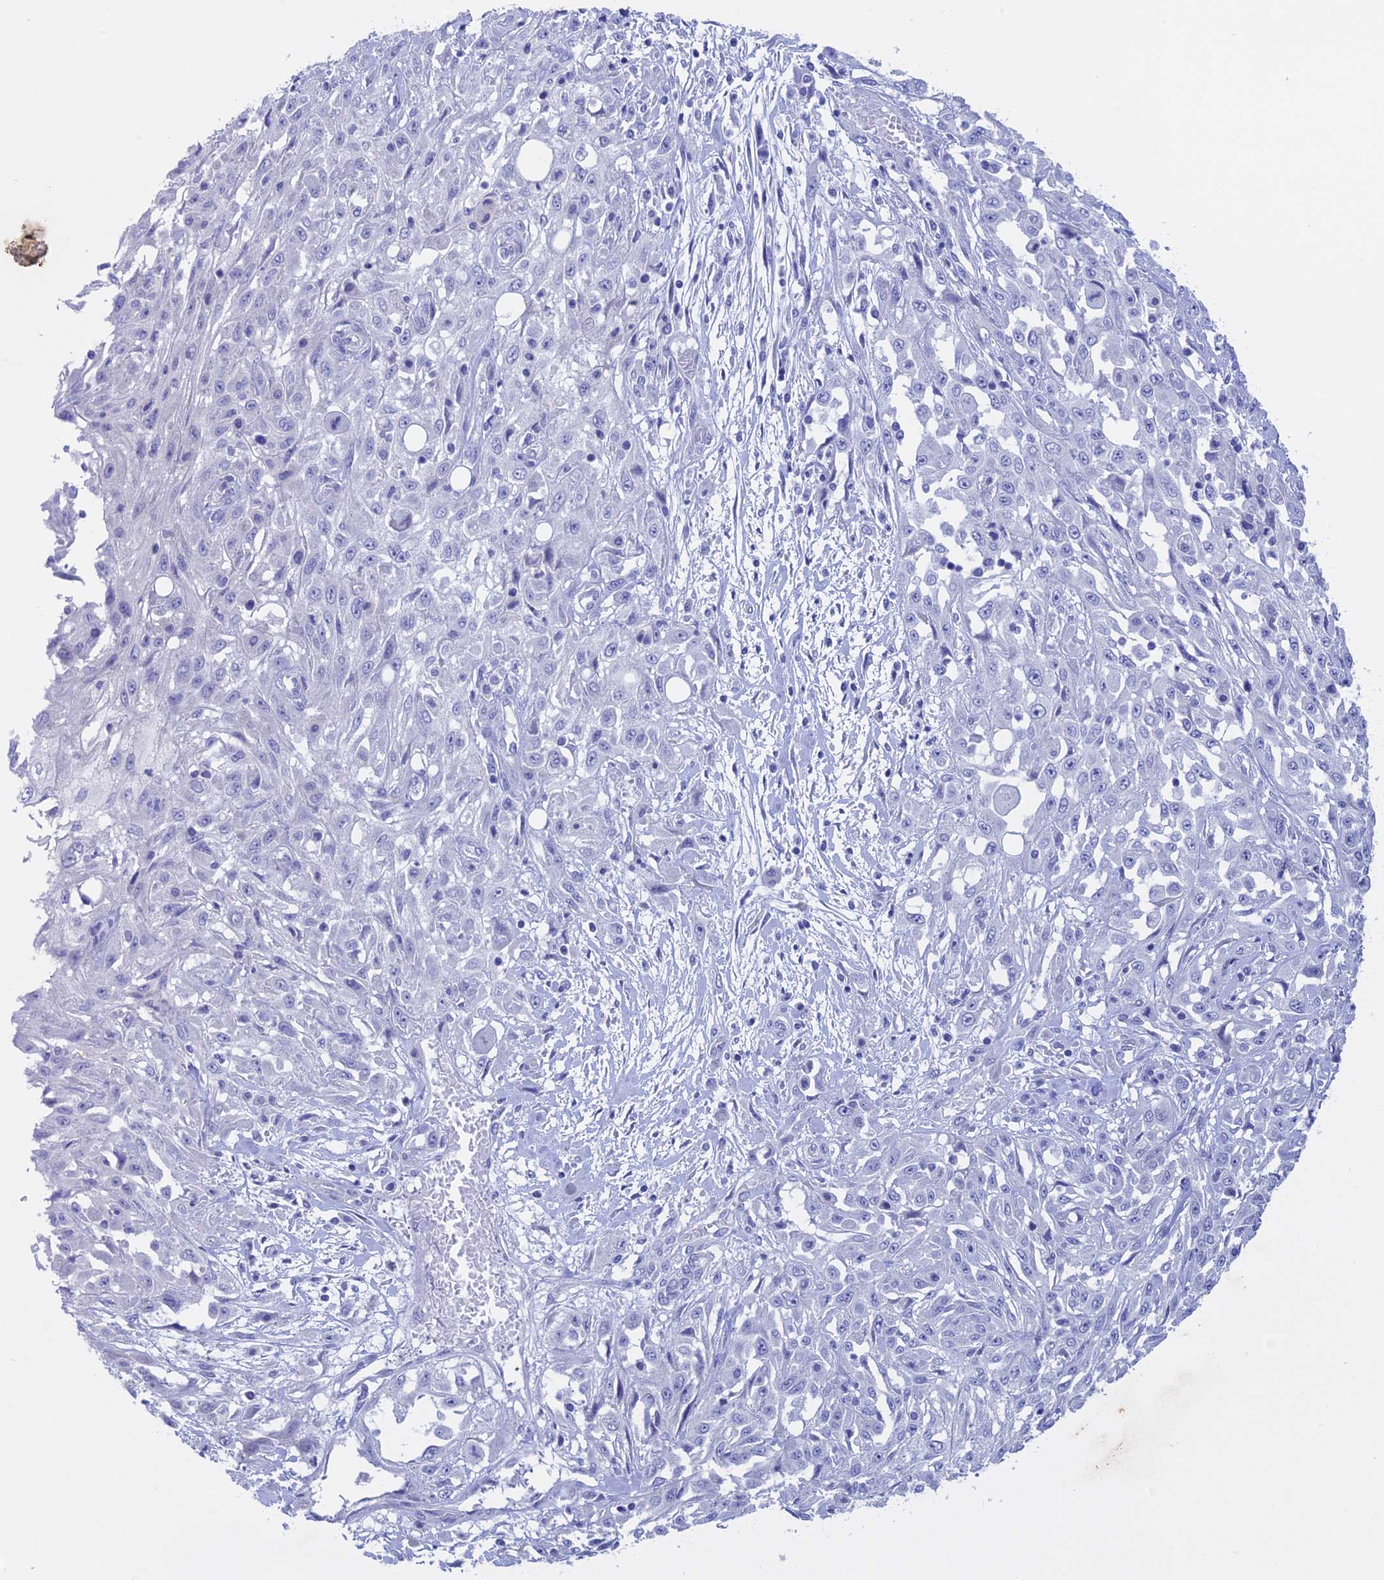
{"staining": {"intensity": "negative", "quantity": "none", "location": "none"}, "tissue": "skin cancer", "cell_type": "Tumor cells", "image_type": "cancer", "snomed": [{"axis": "morphology", "description": "Squamous cell carcinoma, NOS"}, {"axis": "morphology", "description": "Squamous cell carcinoma, metastatic, NOS"}, {"axis": "topography", "description": "Skin"}, {"axis": "topography", "description": "Lymph node"}], "caption": "Photomicrograph shows no protein positivity in tumor cells of skin cancer tissue. (Brightfield microscopy of DAB (3,3'-diaminobenzidine) immunohistochemistry at high magnification).", "gene": "BTBD19", "patient": {"sex": "male", "age": 75}}